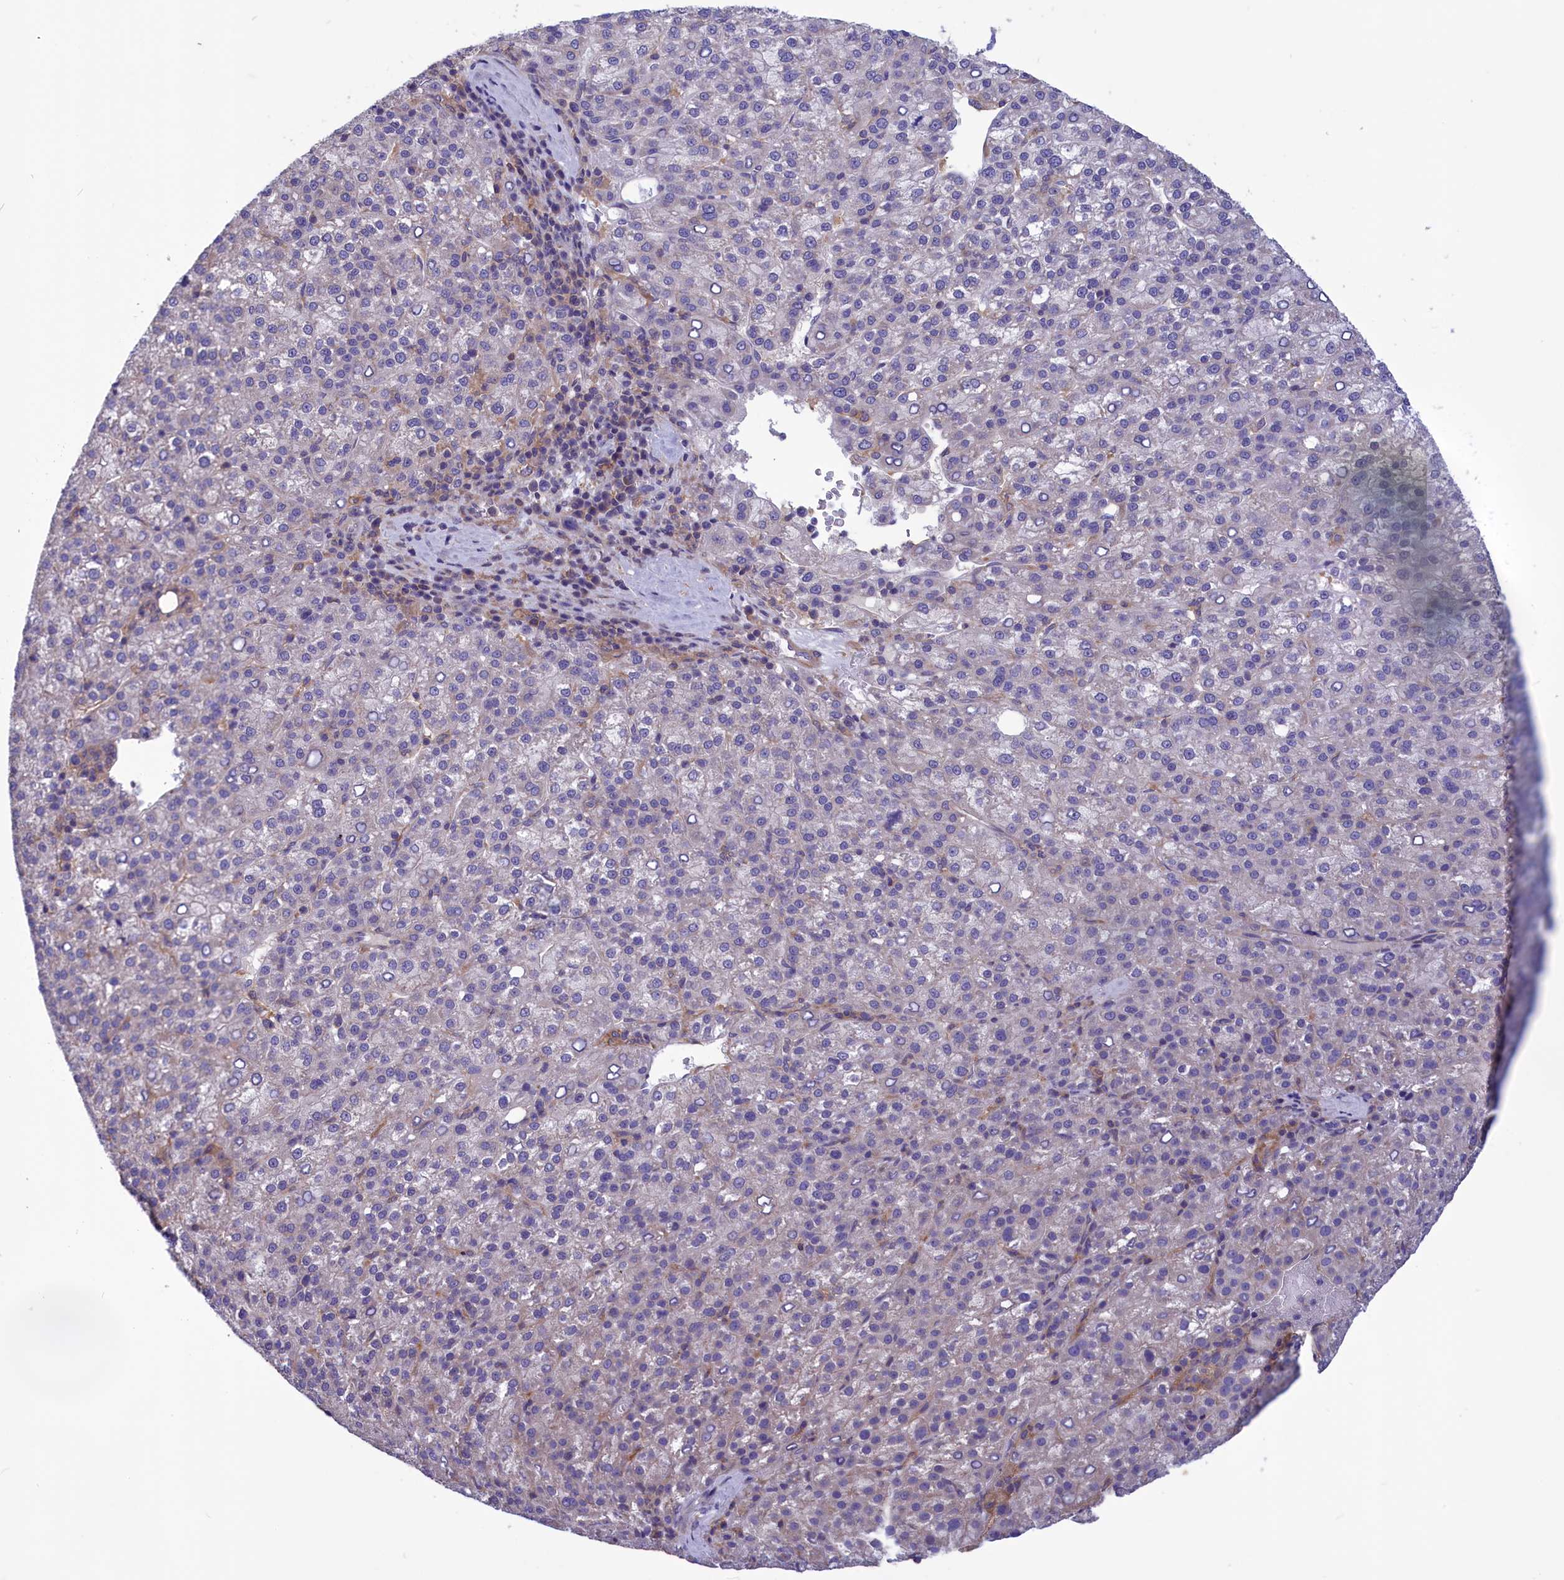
{"staining": {"intensity": "negative", "quantity": "none", "location": "none"}, "tissue": "liver cancer", "cell_type": "Tumor cells", "image_type": "cancer", "snomed": [{"axis": "morphology", "description": "Carcinoma, Hepatocellular, NOS"}, {"axis": "topography", "description": "Liver"}], "caption": "An image of human liver cancer (hepatocellular carcinoma) is negative for staining in tumor cells.", "gene": "AMDHD2", "patient": {"sex": "female", "age": 58}}